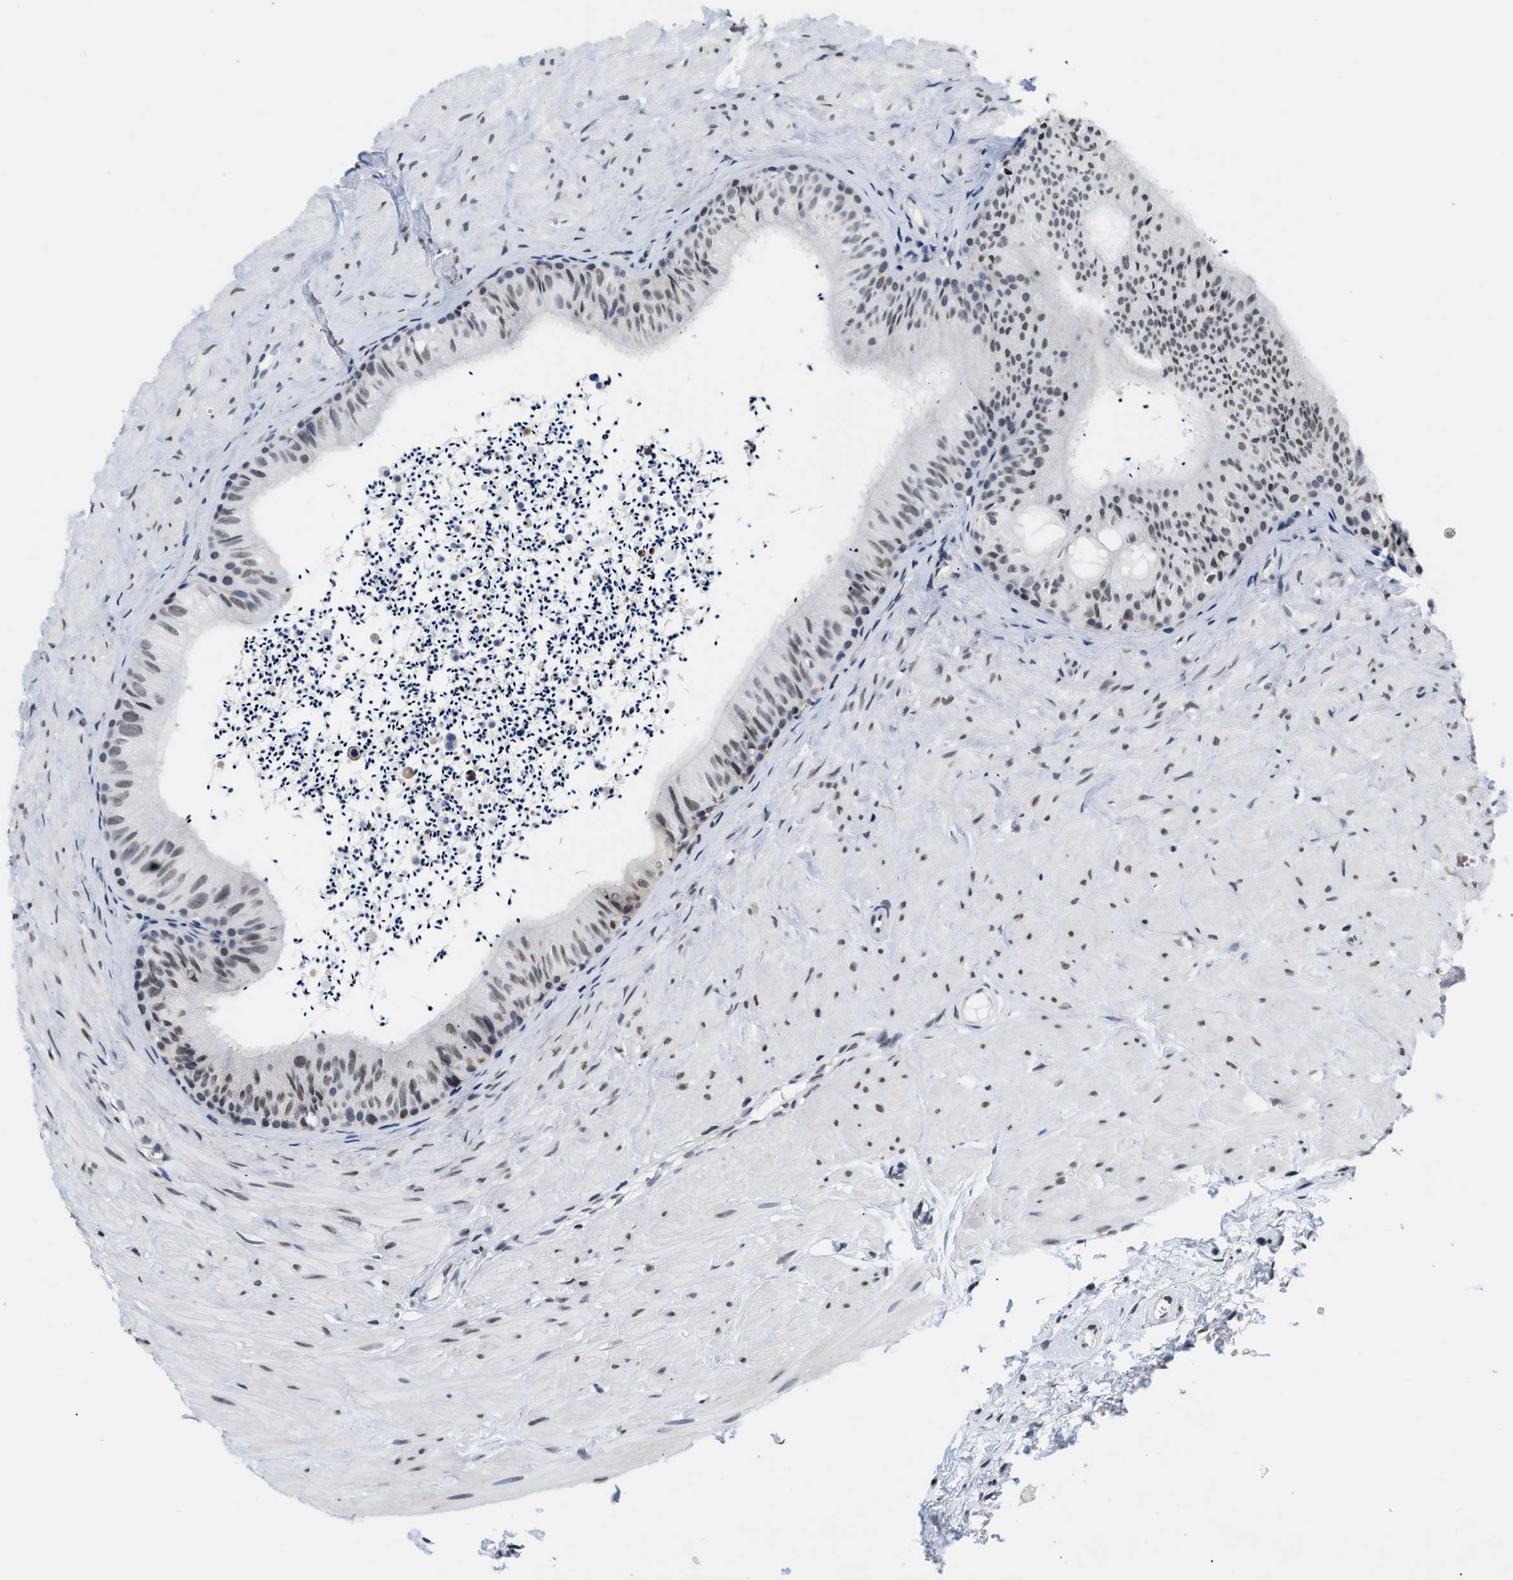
{"staining": {"intensity": "weak", "quantity": "25%-75%", "location": "nuclear"}, "tissue": "epididymis", "cell_type": "Glandular cells", "image_type": "normal", "snomed": [{"axis": "morphology", "description": "Normal tissue, NOS"}, {"axis": "topography", "description": "Epididymis"}], "caption": "High-magnification brightfield microscopy of benign epididymis stained with DAB (3,3'-diaminobenzidine) (brown) and counterstained with hematoxylin (blue). glandular cells exhibit weak nuclear expression is appreciated in approximately25%-75% of cells.", "gene": "RAF1", "patient": {"sex": "male", "age": 56}}